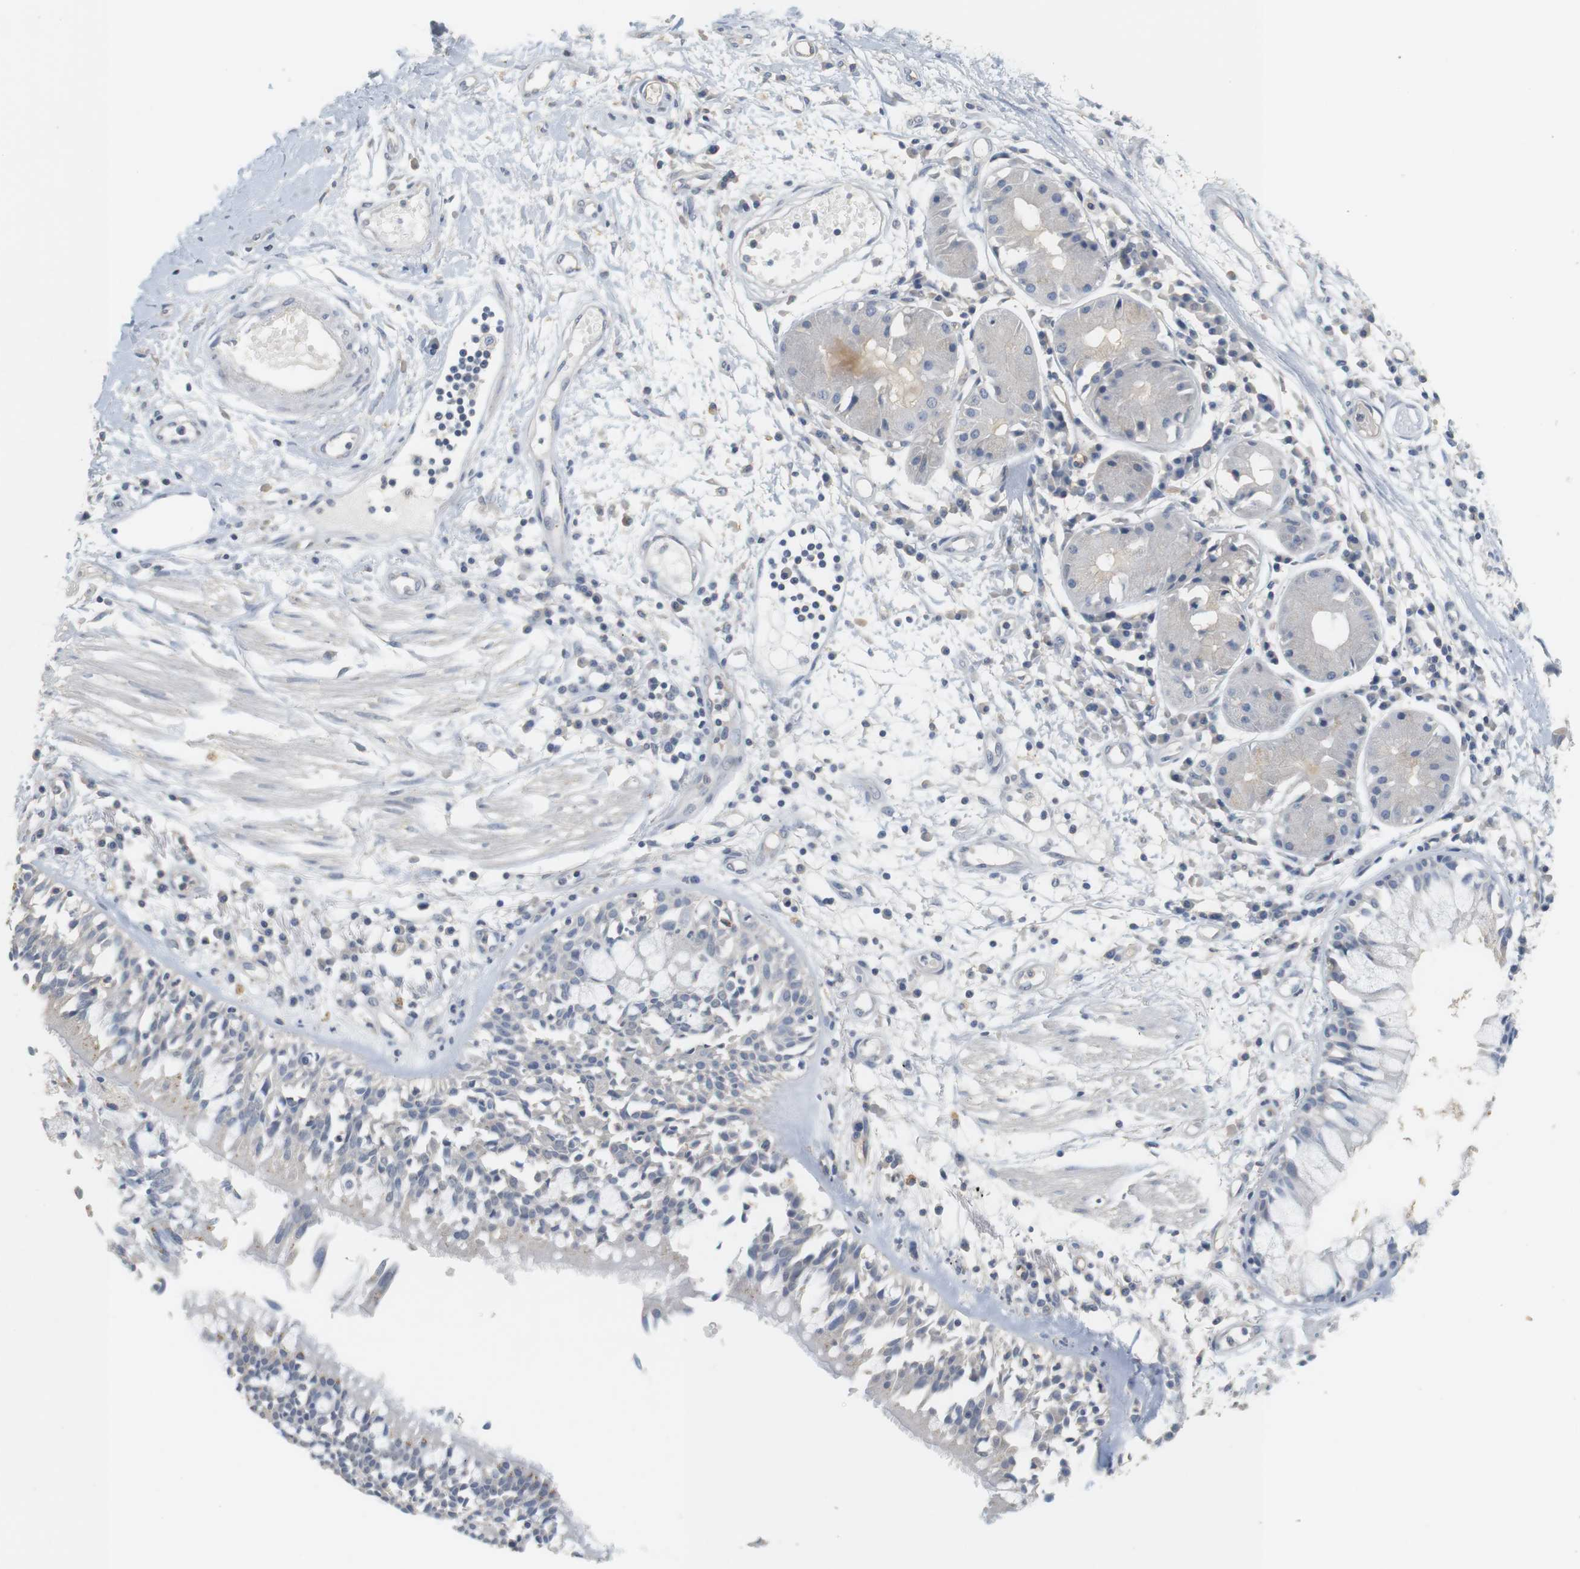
{"staining": {"intensity": "negative", "quantity": "none", "location": "none"}, "tissue": "adipose tissue", "cell_type": "Adipocytes", "image_type": "normal", "snomed": [{"axis": "morphology", "description": "Normal tissue, NOS"}, {"axis": "morphology", "description": "Adenocarcinoma, NOS"}, {"axis": "topography", "description": "Cartilage tissue"}, {"axis": "topography", "description": "Bronchus"}, {"axis": "topography", "description": "Lung"}], "caption": "DAB immunohistochemical staining of unremarkable adipose tissue demonstrates no significant positivity in adipocytes. (Brightfield microscopy of DAB immunohistochemistry (IHC) at high magnification).", "gene": "OSR1", "patient": {"sex": "female", "age": 67}}